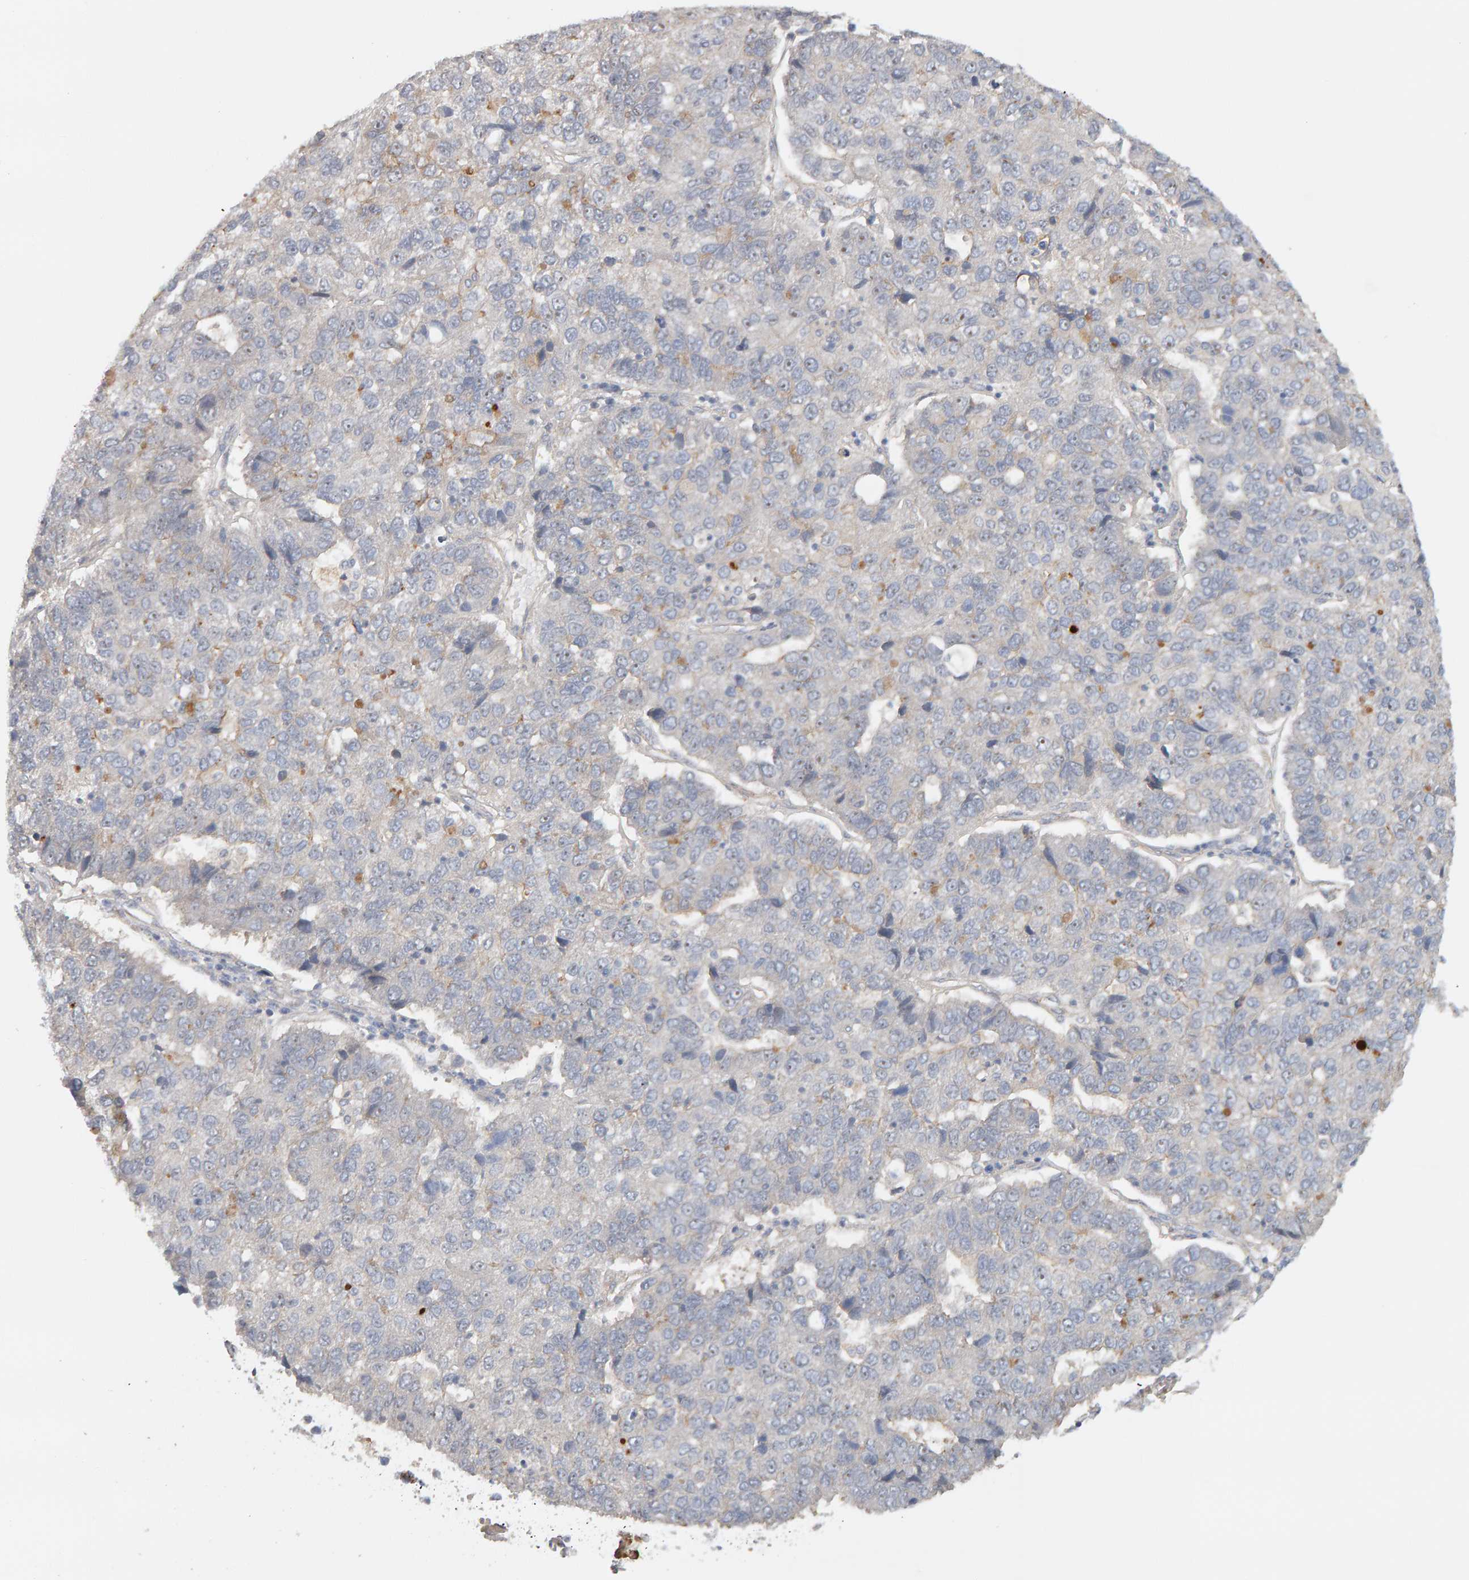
{"staining": {"intensity": "negative", "quantity": "none", "location": "none"}, "tissue": "pancreatic cancer", "cell_type": "Tumor cells", "image_type": "cancer", "snomed": [{"axis": "morphology", "description": "Adenocarcinoma, NOS"}, {"axis": "topography", "description": "Pancreas"}], "caption": "DAB immunohistochemical staining of human pancreatic cancer (adenocarcinoma) displays no significant positivity in tumor cells. The staining is performed using DAB brown chromogen with nuclei counter-stained in using hematoxylin.", "gene": "PPP1R16A", "patient": {"sex": "female", "age": 61}}